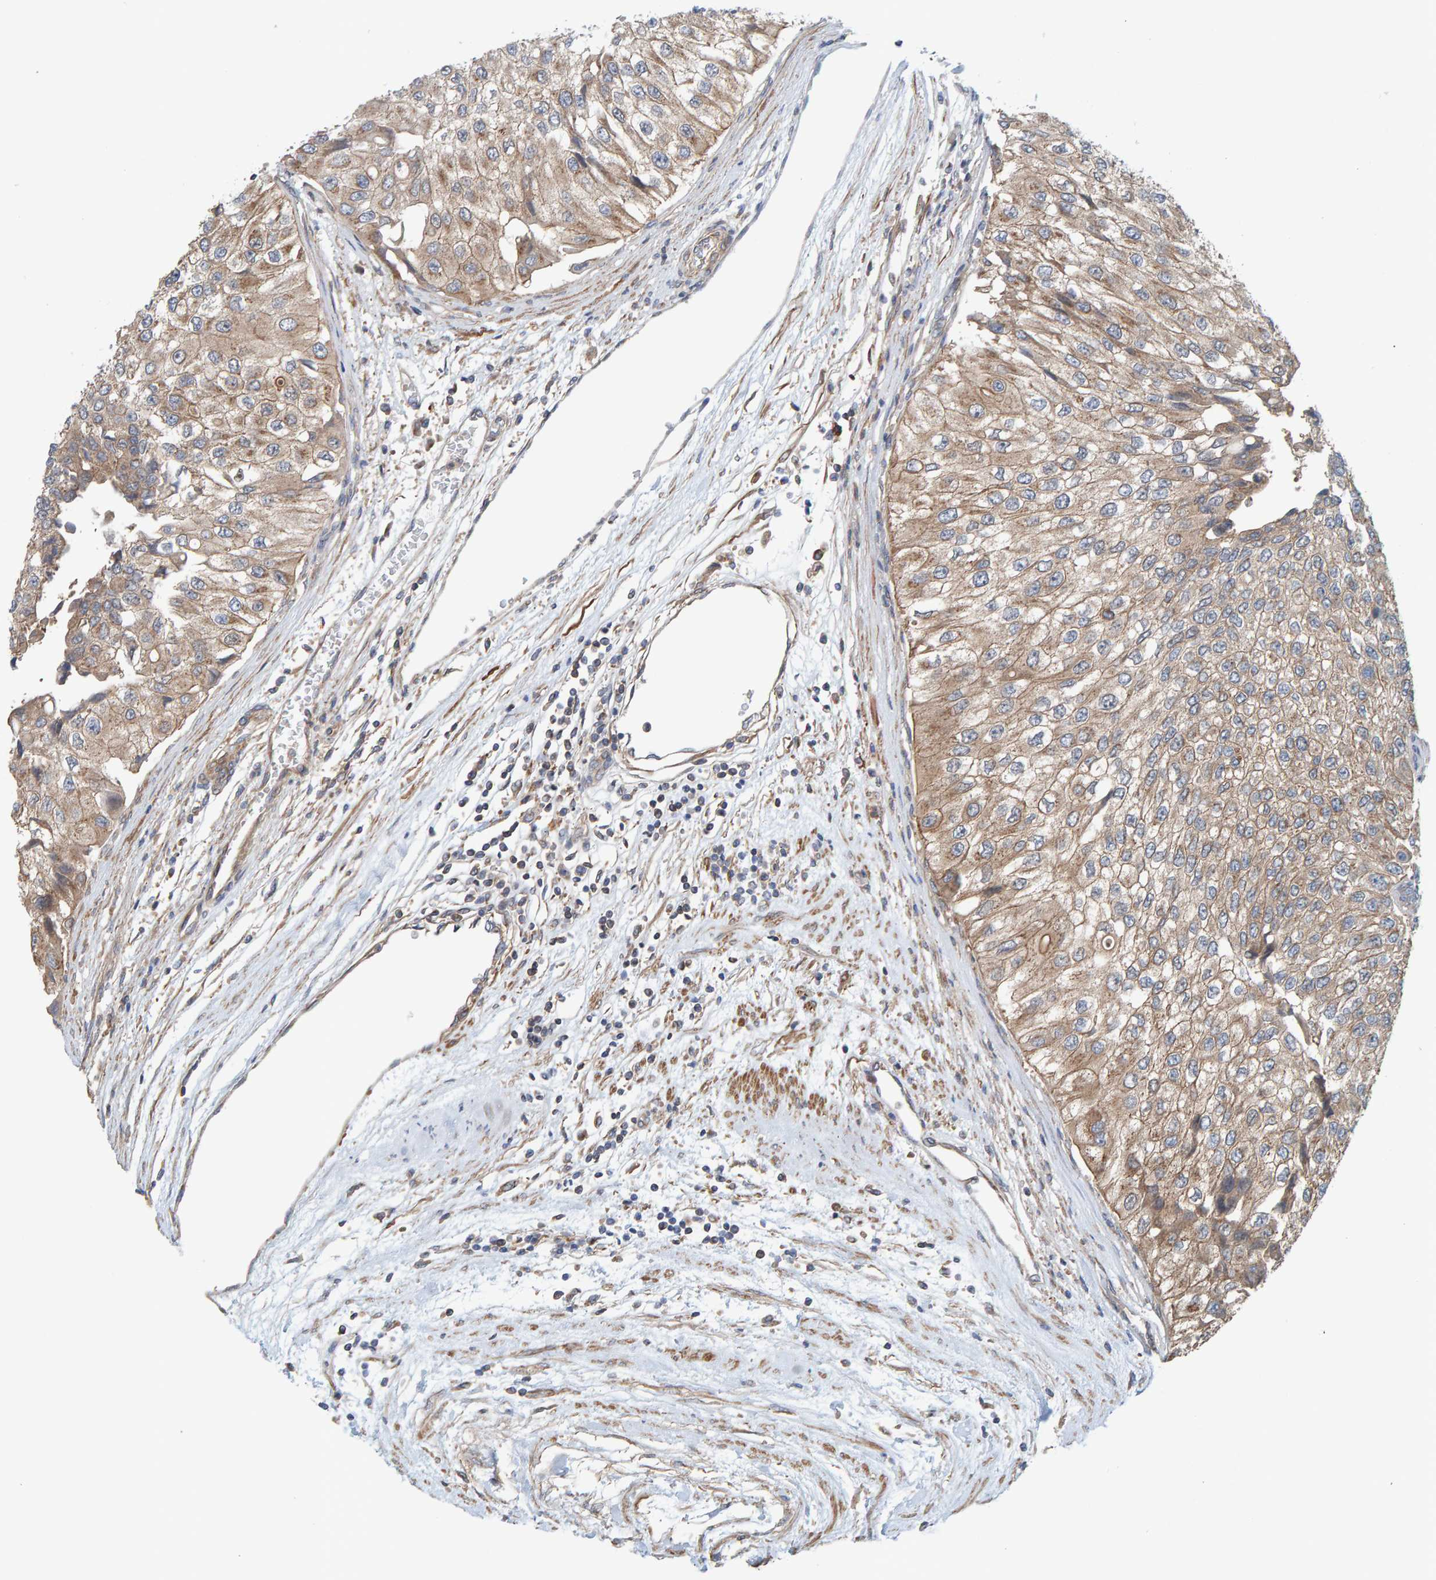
{"staining": {"intensity": "moderate", "quantity": ">75%", "location": "cytoplasmic/membranous"}, "tissue": "urothelial cancer", "cell_type": "Tumor cells", "image_type": "cancer", "snomed": [{"axis": "morphology", "description": "Urothelial carcinoma, High grade"}, {"axis": "topography", "description": "Kidney"}, {"axis": "topography", "description": "Urinary bladder"}], "caption": "A histopathology image of human urothelial cancer stained for a protein displays moderate cytoplasmic/membranous brown staining in tumor cells. The staining was performed using DAB, with brown indicating positive protein expression. Nuclei are stained blue with hematoxylin.", "gene": "UBAP1", "patient": {"sex": "male", "age": 77}}